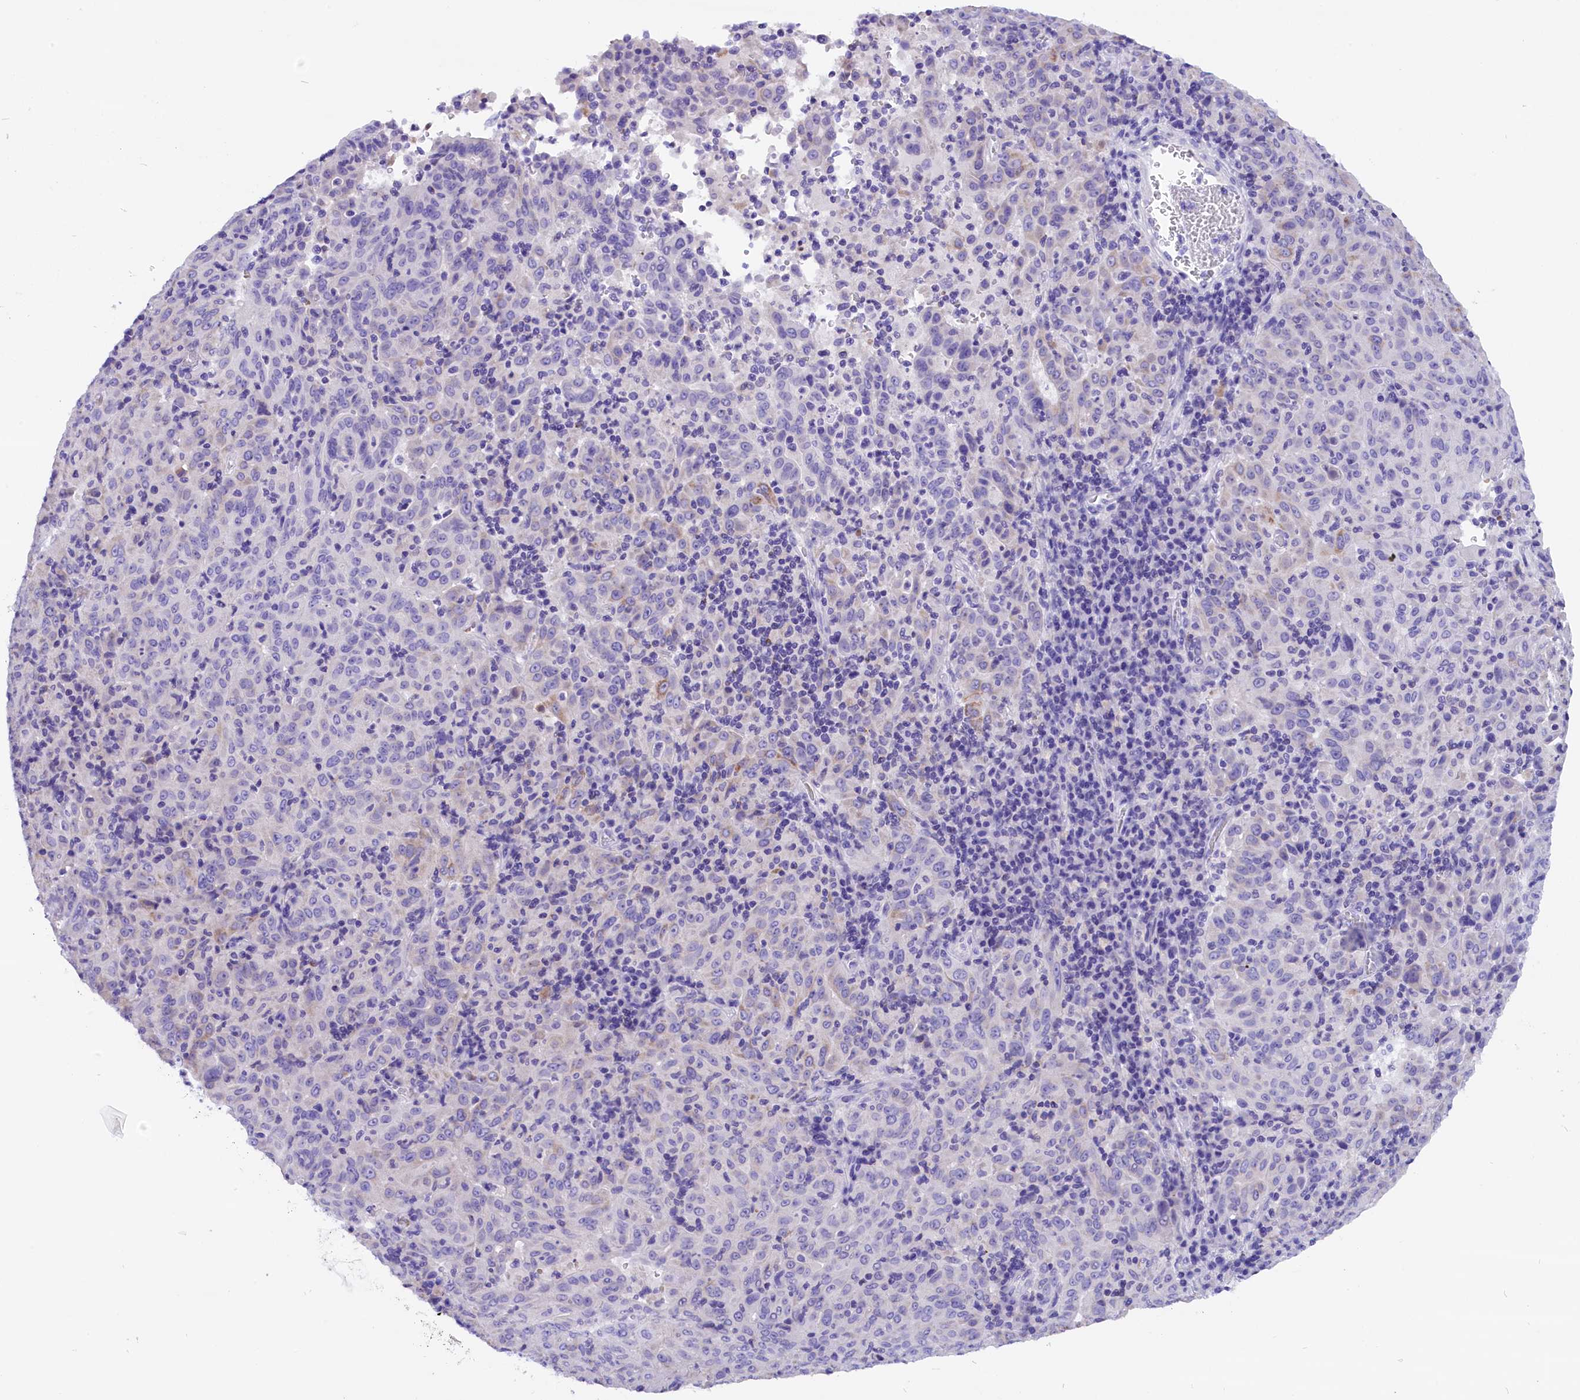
{"staining": {"intensity": "negative", "quantity": "none", "location": "none"}, "tissue": "pancreatic cancer", "cell_type": "Tumor cells", "image_type": "cancer", "snomed": [{"axis": "morphology", "description": "Adenocarcinoma, NOS"}, {"axis": "topography", "description": "Pancreas"}], "caption": "Tumor cells are negative for brown protein staining in pancreatic adenocarcinoma.", "gene": "ABAT", "patient": {"sex": "male", "age": 63}}